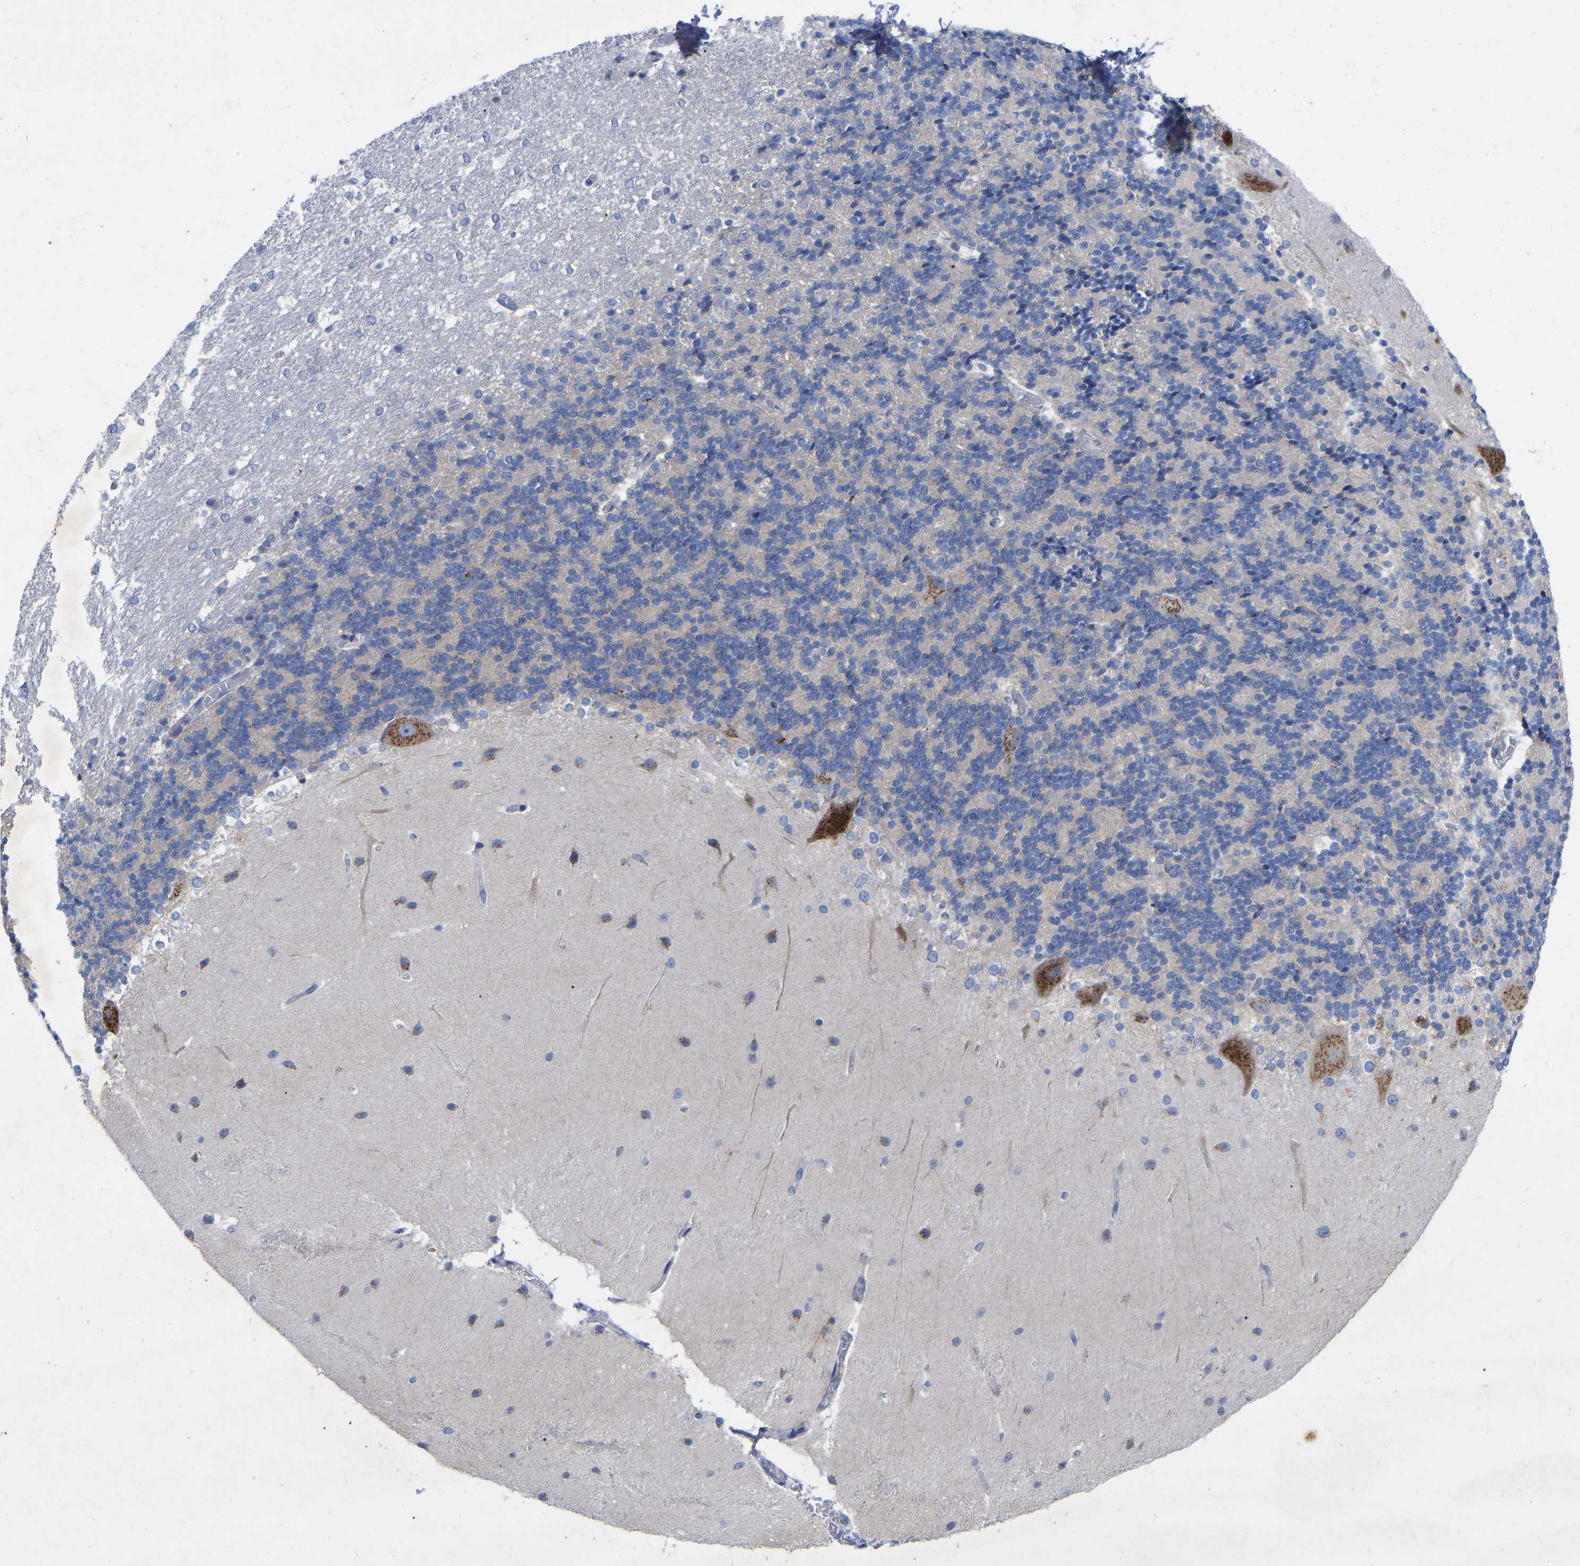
{"staining": {"intensity": "negative", "quantity": "none", "location": "none"}, "tissue": "cerebellum", "cell_type": "Cells in granular layer", "image_type": "normal", "snomed": [{"axis": "morphology", "description": "Normal tissue, NOS"}, {"axis": "topography", "description": "Cerebellum"}], "caption": "DAB (3,3'-diaminobenzidine) immunohistochemical staining of unremarkable cerebellum demonstrates no significant positivity in cells in granular layer. (Stains: DAB immunohistochemistry (IHC) with hematoxylin counter stain, Microscopy: brightfield microscopy at high magnification).", "gene": "STRIP2", "patient": {"sex": "female", "age": 19}}